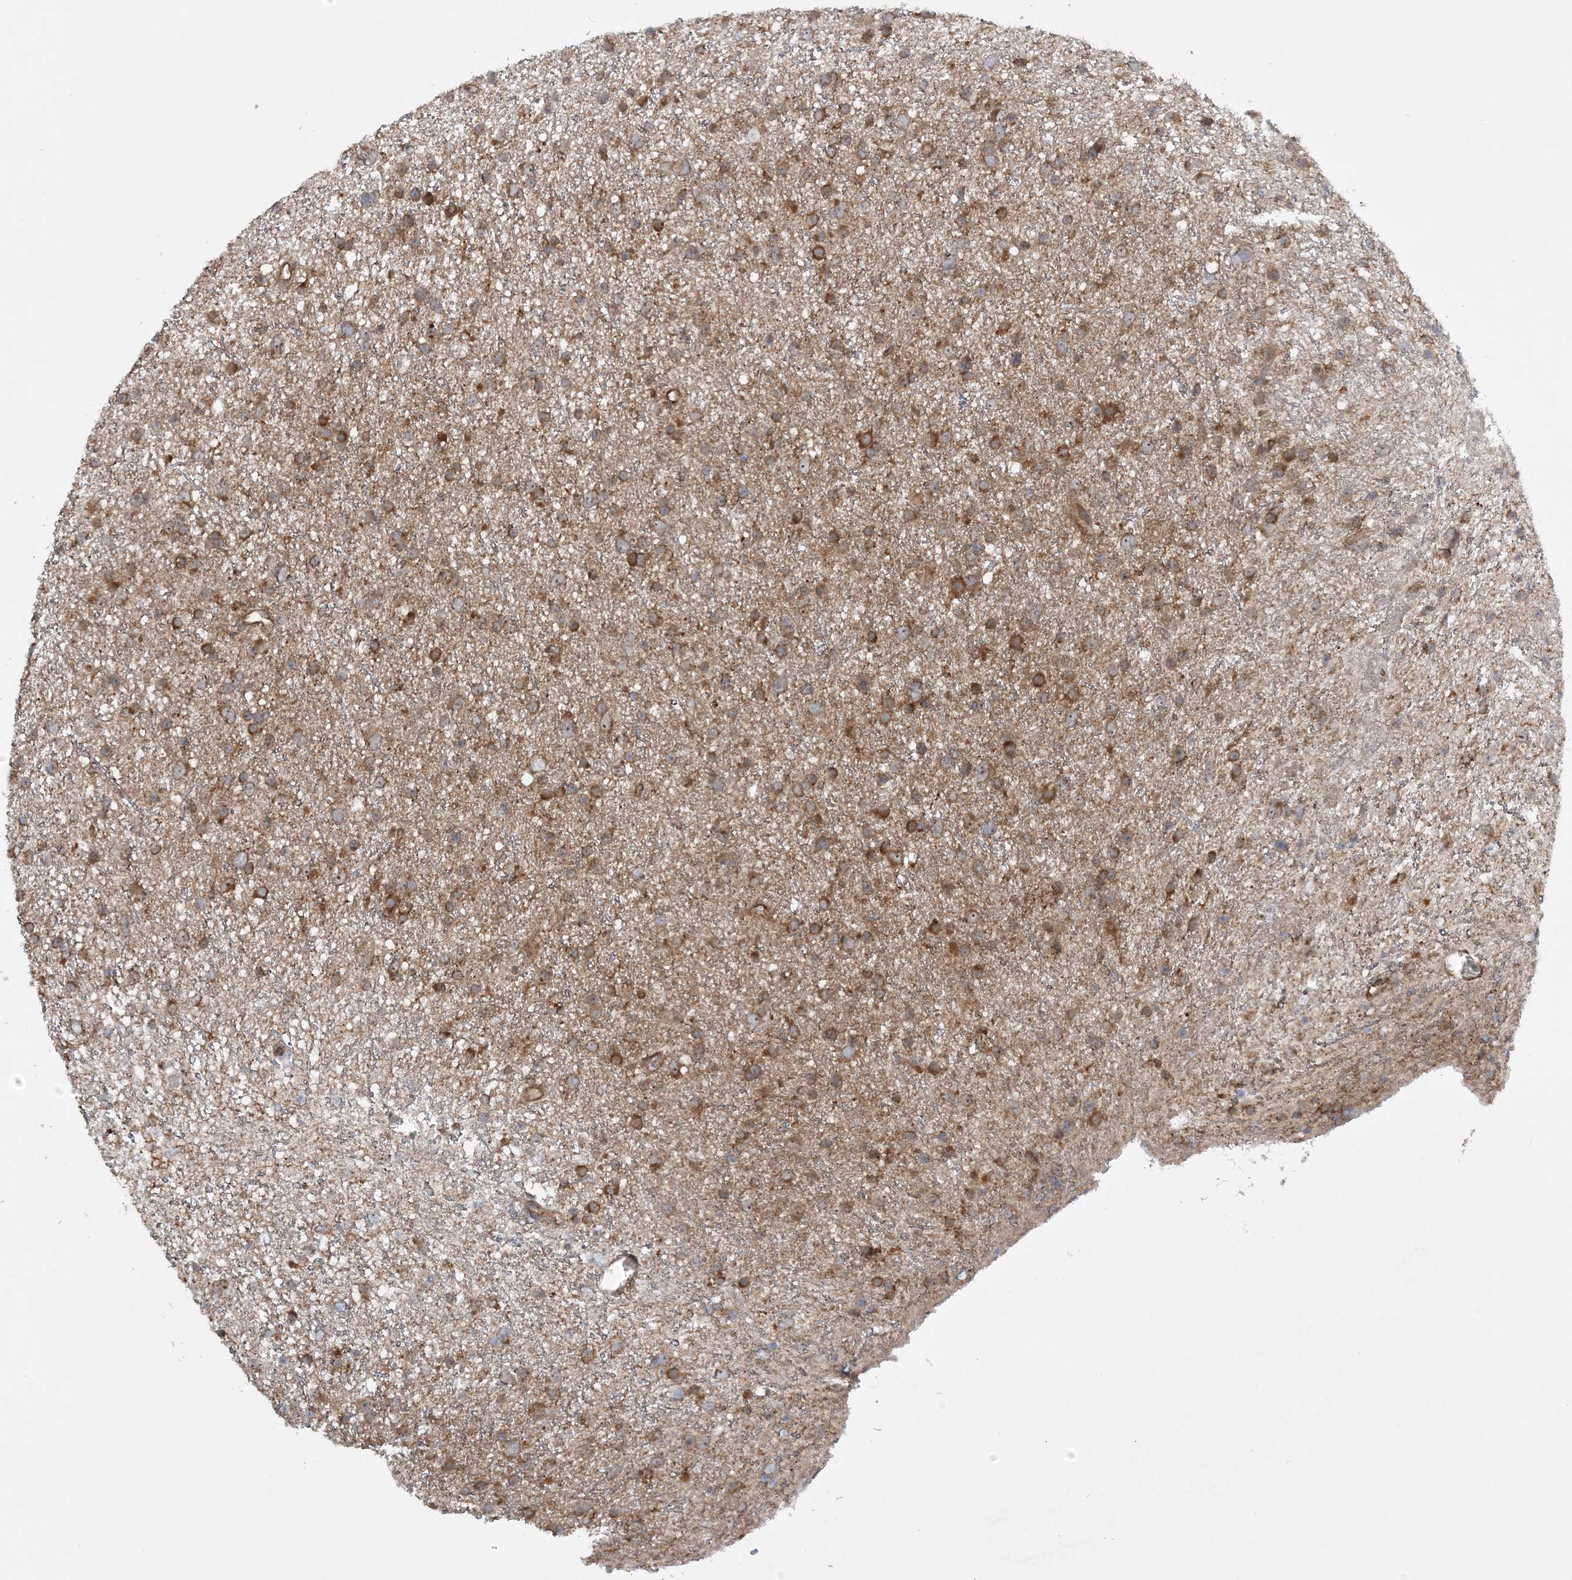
{"staining": {"intensity": "moderate", "quantity": ">75%", "location": "cytoplasmic/membranous"}, "tissue": "glioma", "cell_type": "Tumor cells", "image_type": "cancer", "snomed": [{"axis": "morphology", "description": "Glioma, malignant, Low grade"}, {"axis": "topography", "description": "Cerebral cortex"}], "caption": "This micrograph displays immunohistochemistry (IHC) staining of human malignant glioma (low-grade), with medium moderate cytoplasmic/membranous expression in approximately >75% of tumor cells.", "gene": "ACAP2", "patient": {"sex": "female", "age": 39}}